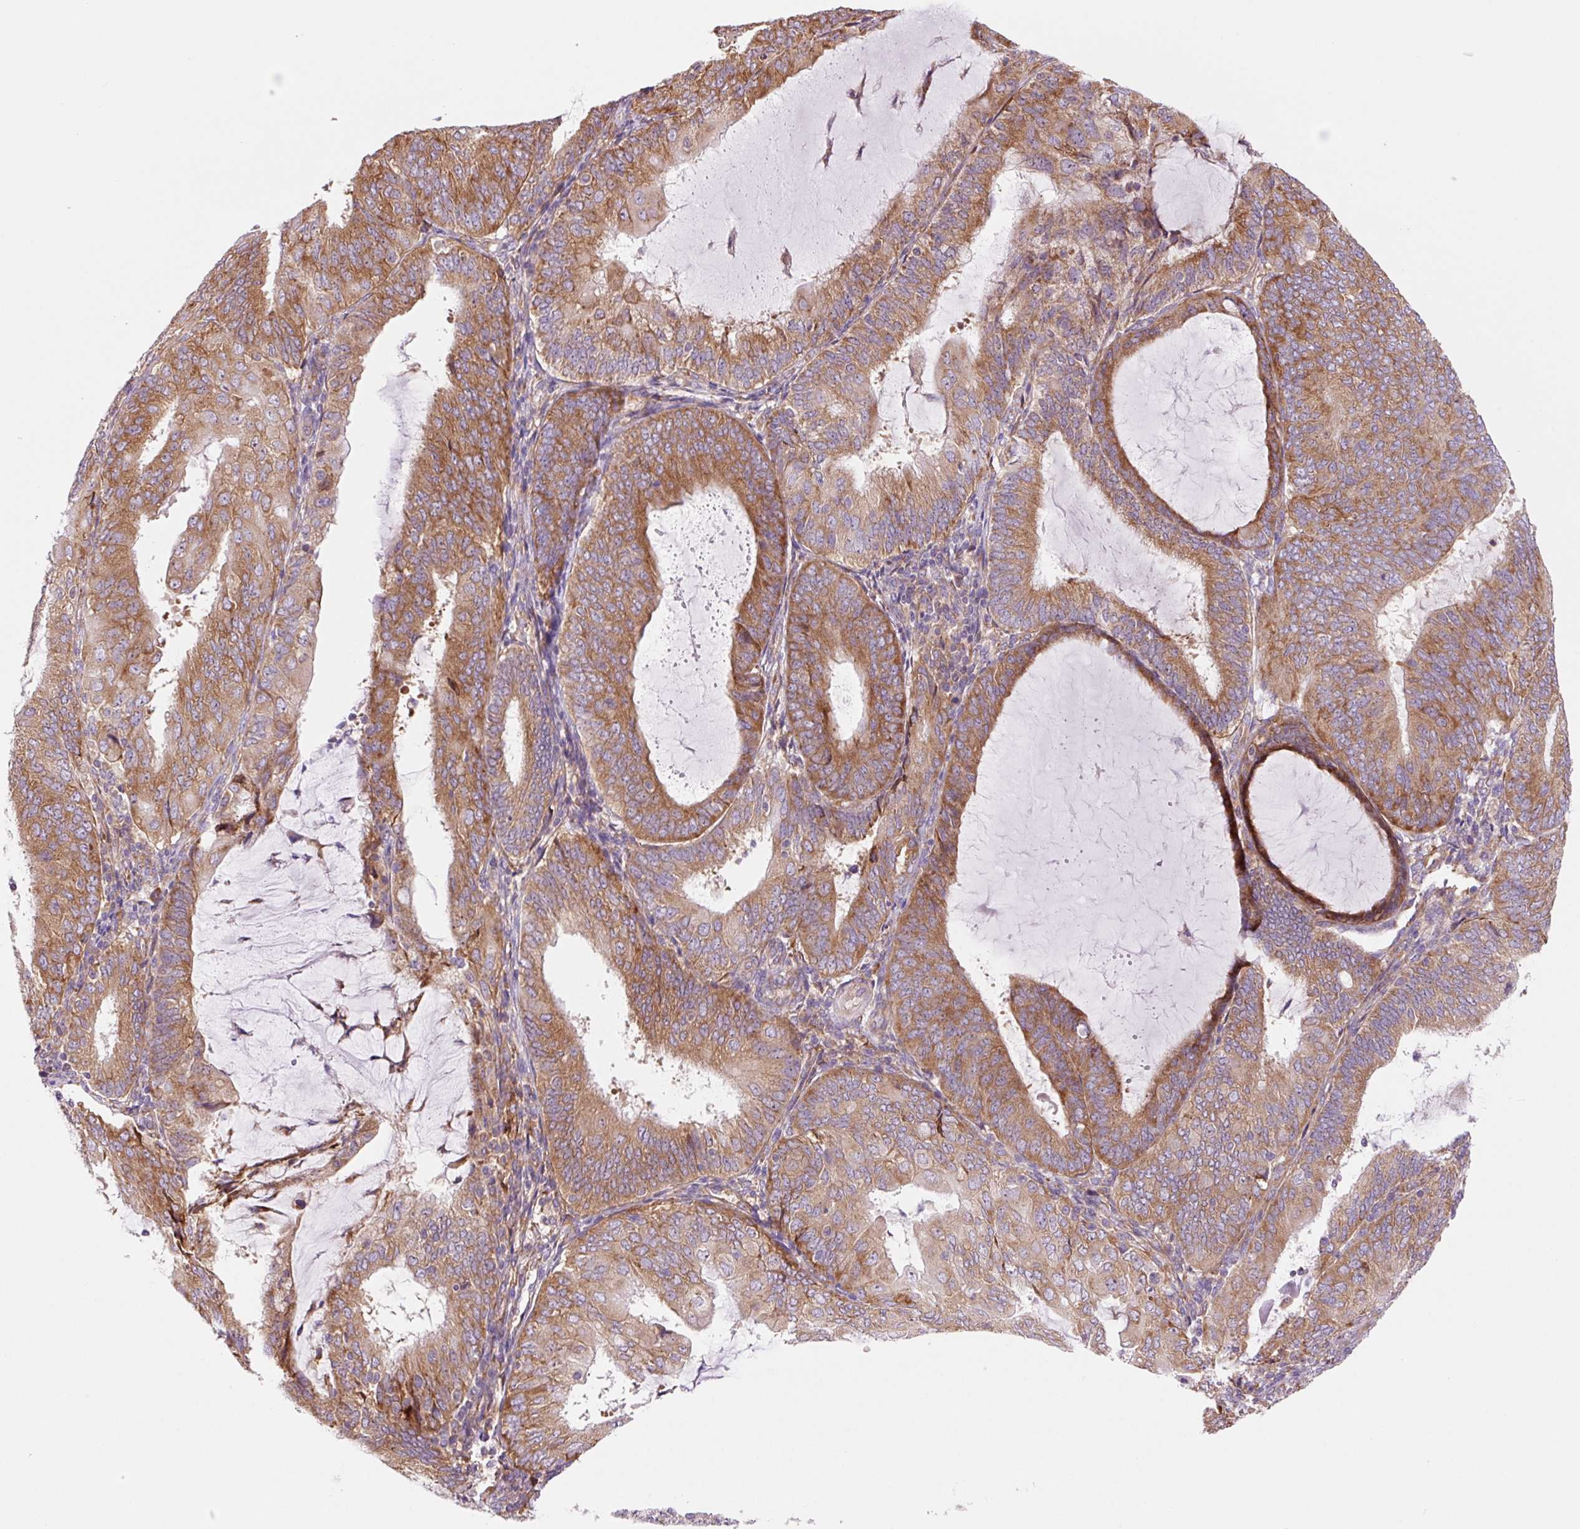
{"staining": {"intensity": "moderate", "quantity": ">75%", "location": "cytoplasmic/membranous"}, "tissue": "endometrial cancer", "cell_type": "Tumor cells", "image_type": "cancer", "snomed": [{"axis": "morphology", "description": "Adenocarcinoma, NOS"}, {"axis": "topography", "description": "Endometrium"}], "caption": "Protein staining of endometrial cancer (adenocarcinoma) tissue shows moderate cytoplasmic/membranous expression in approximately >75% of tumor cells.", "gene": "RPL41", "patient": {"sex": "female", "age": 81}}